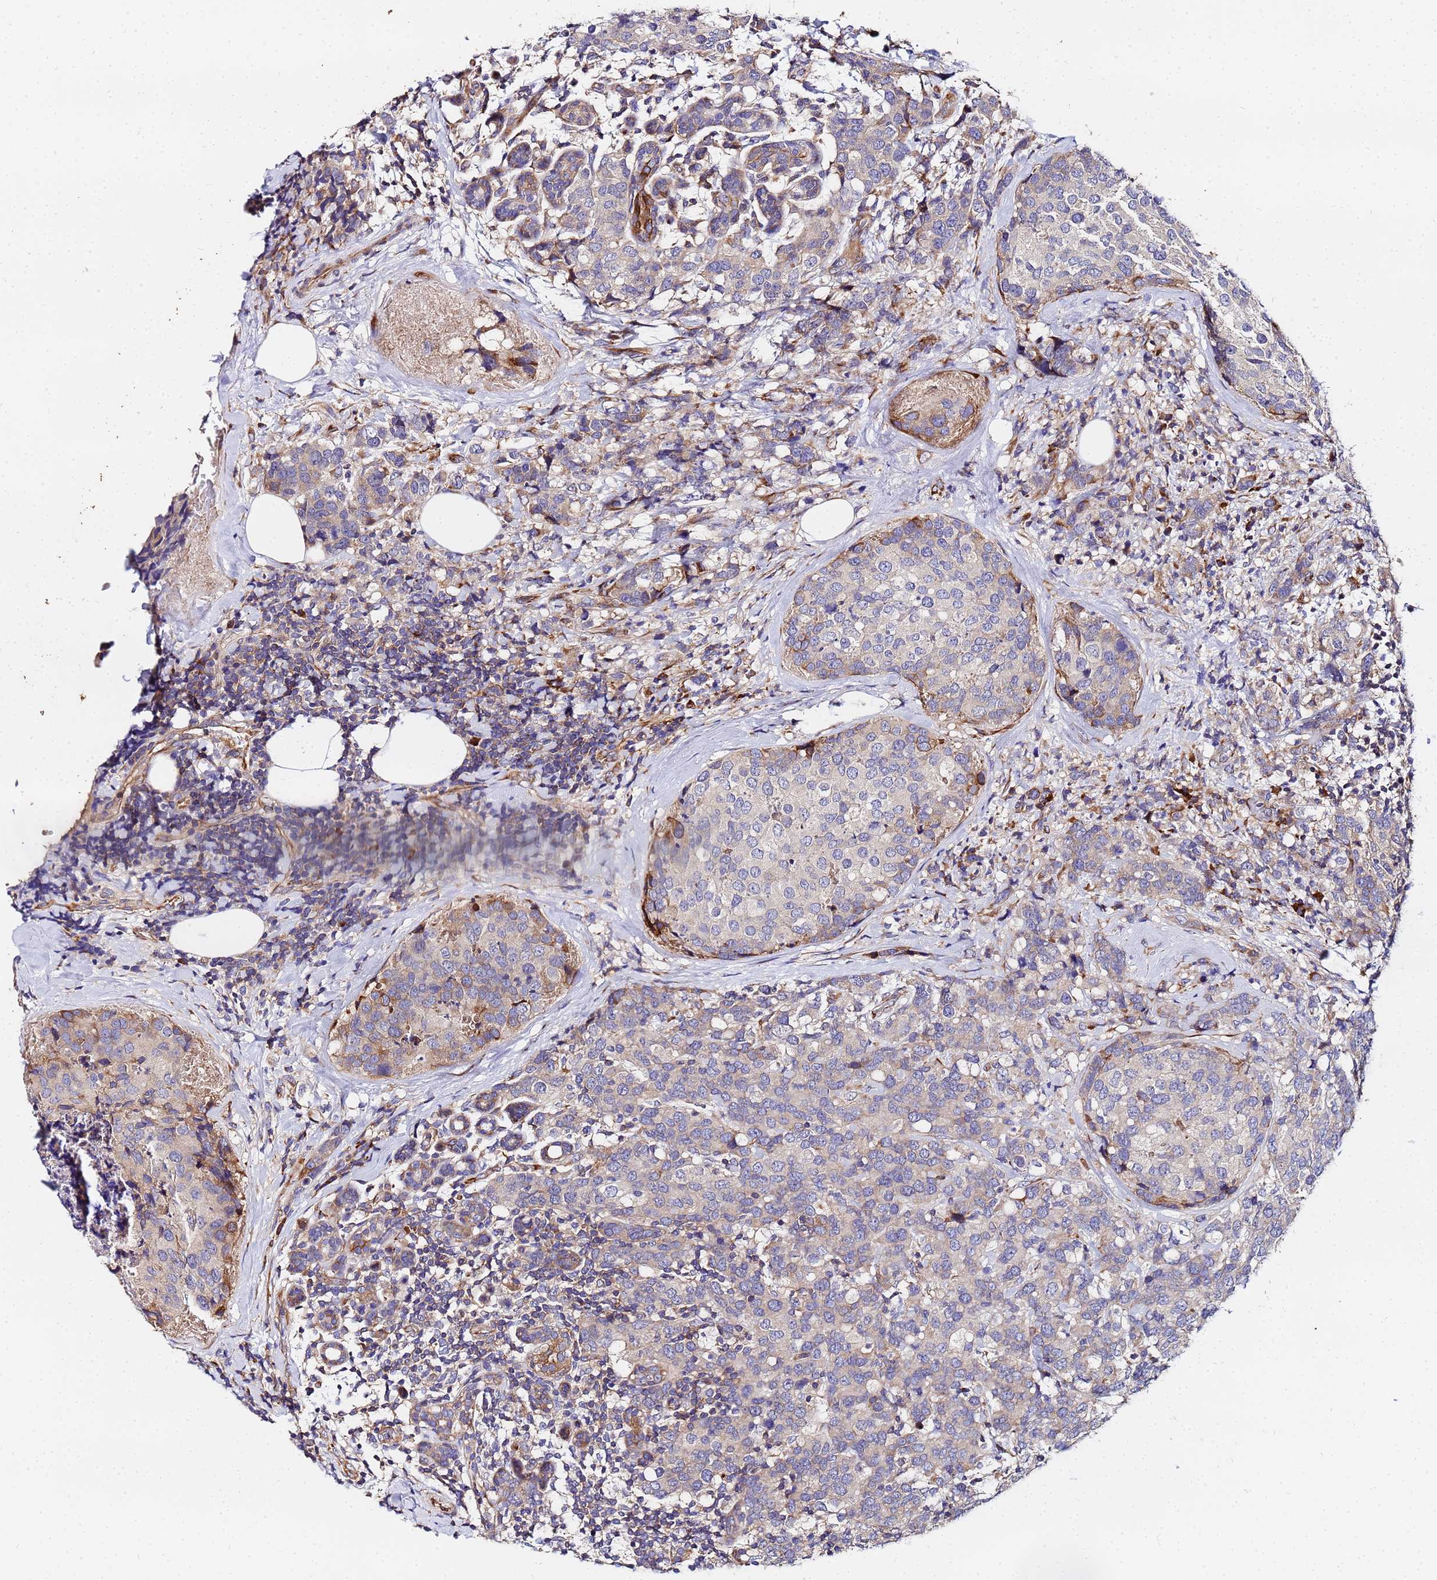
{"staining": {"intensity": "negative", "quantity": "none", "location": "none"}, "tissue": "breast cancer", "cell_type": "Tumor cells", "image_type": "cancer", "snomed": [{"axis": "morphology", "description": "Lobular carcinoma"}, {"axis": "topography", "description": "Breast"}], "caption": "DAB immunohistochemical staining of human breast cancer reveals no significant positivity in tumor cells.", "gene": "POM121", "patient": {"sex": "female", "age": 59}}